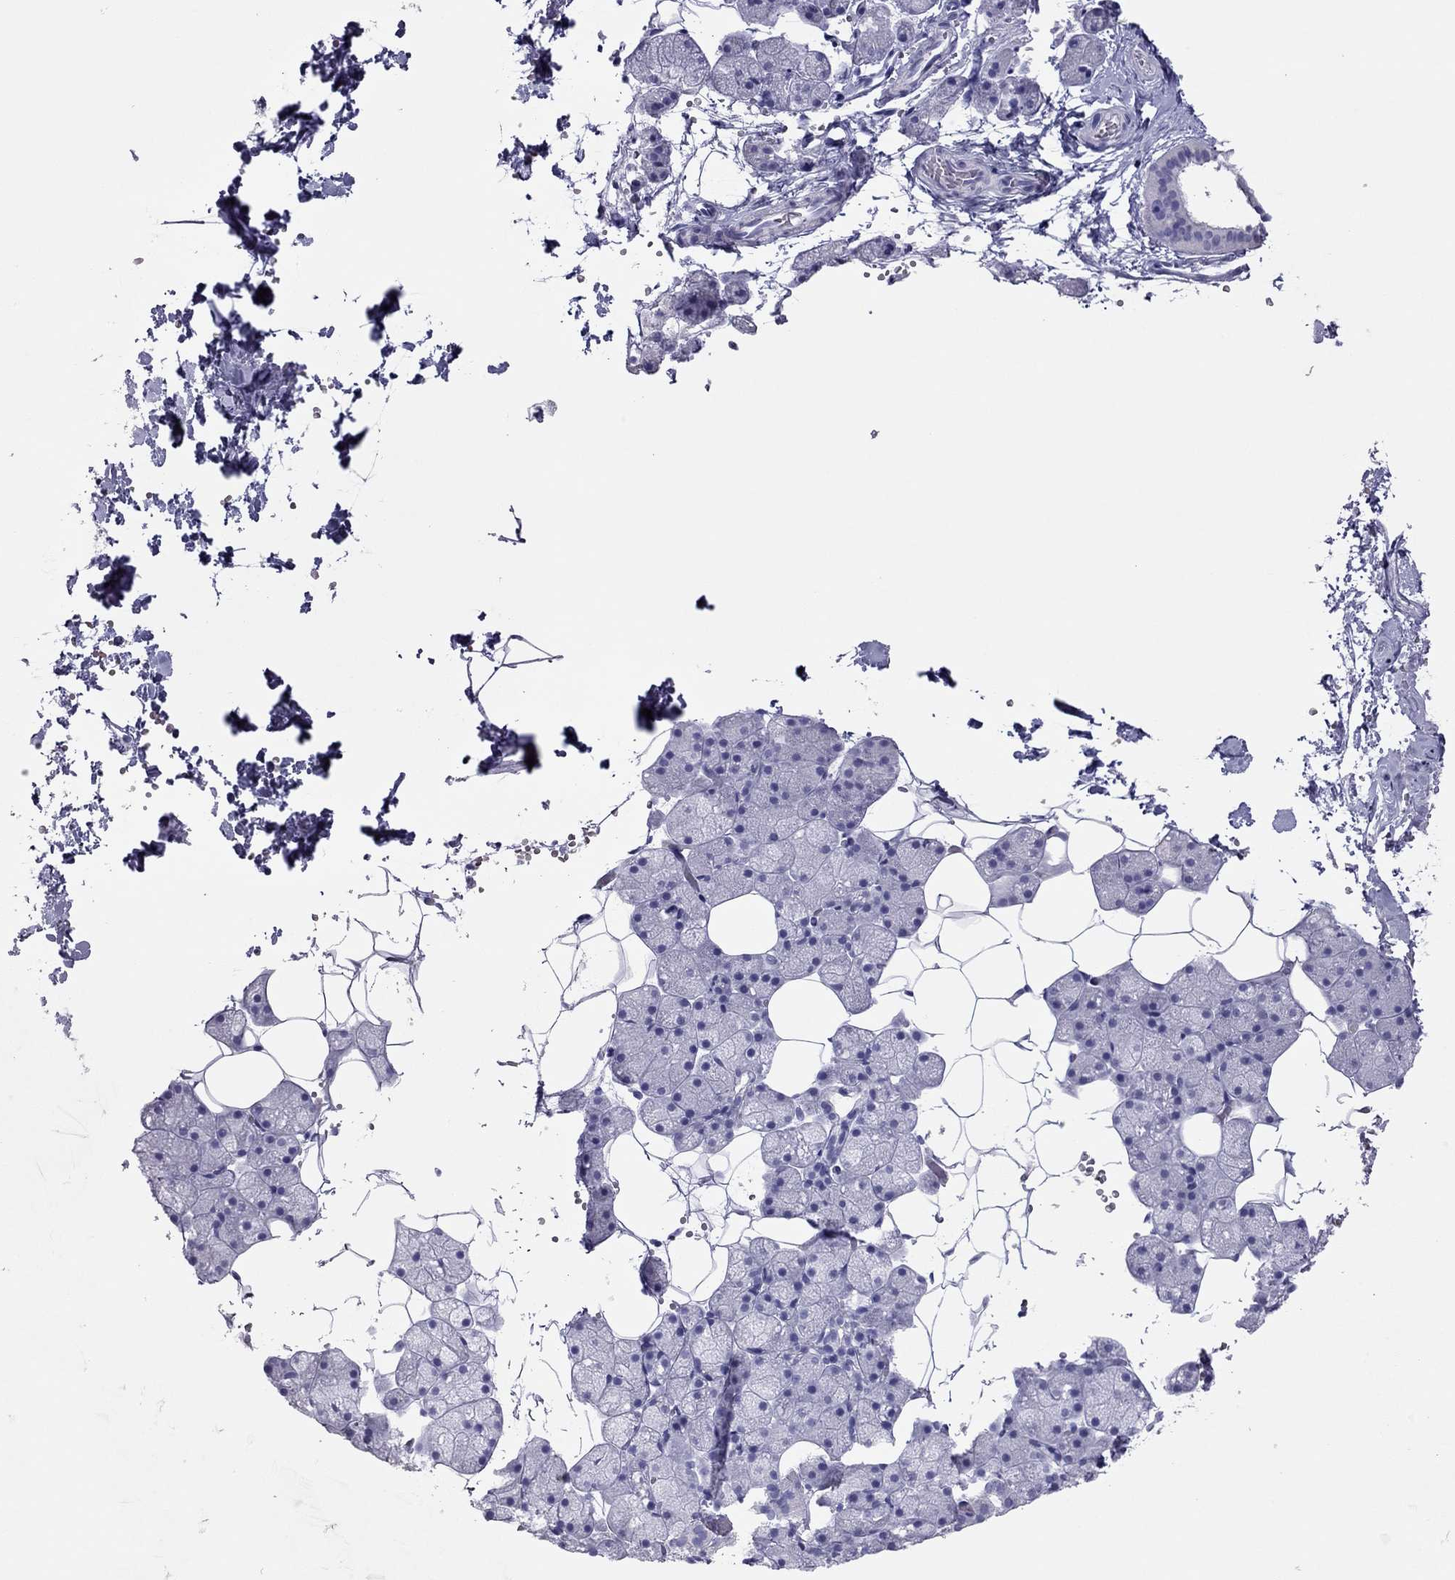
{"staining": {"intensity": "negative", "quantity": "none", "location": "none"}, "tissue": "salivary gland", "cell_type": "Glandular cells", "image_type": "normal", "snomed": [{"axis": "morphology", "description": "Normal tissue, NOS"}, {"axis": "topography", "description": "Salivary gland"}], "caption": "Glandular cells show no significant staining in normal salivary gland. (Brightfield microscopy of DAB (3,3'-diaminobenzidine) IHC at high magnification).", "gene": "TSHB", "patient": {"sex": "male", "age": 38}}